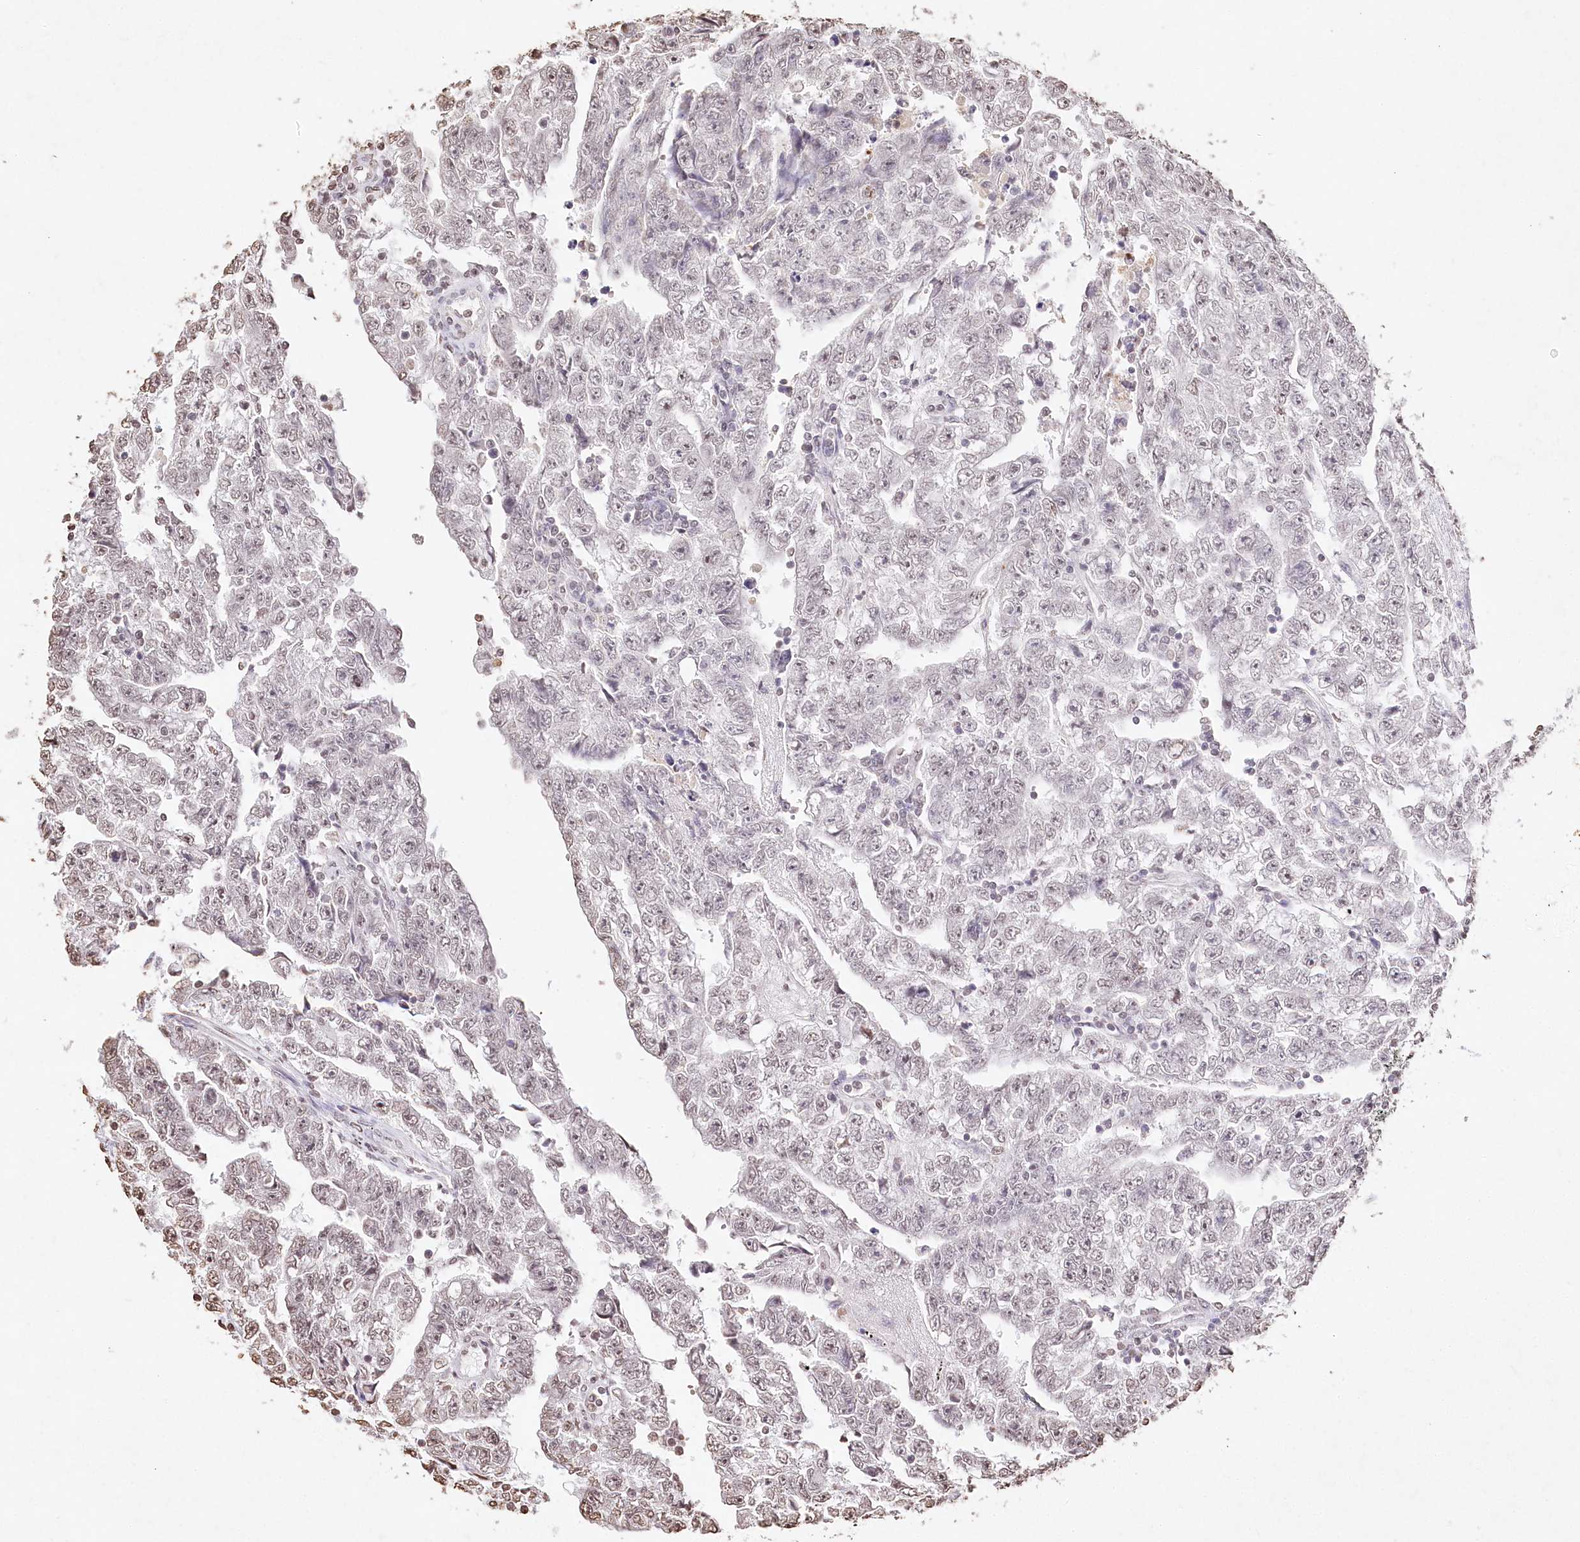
{"staining": {"intensity": "negative", "quantity": "none", "location": "none"}, "tissue": "testis cancer", "cell_type": "Tumor cells", "image_type": "cancer", "snomed": [{"axis": "morphology", "description": "Carcinoma, Embryonal, NOS"}, {"axis": "topography", "description": "Testis"}], "caption": "Immunohistochemical staining of embryonal carcinoma (testis) demonstrates no significant staining in tumor cells.", "gene": "DMXL1", "patient": {"sex": "male", "age": 25}}